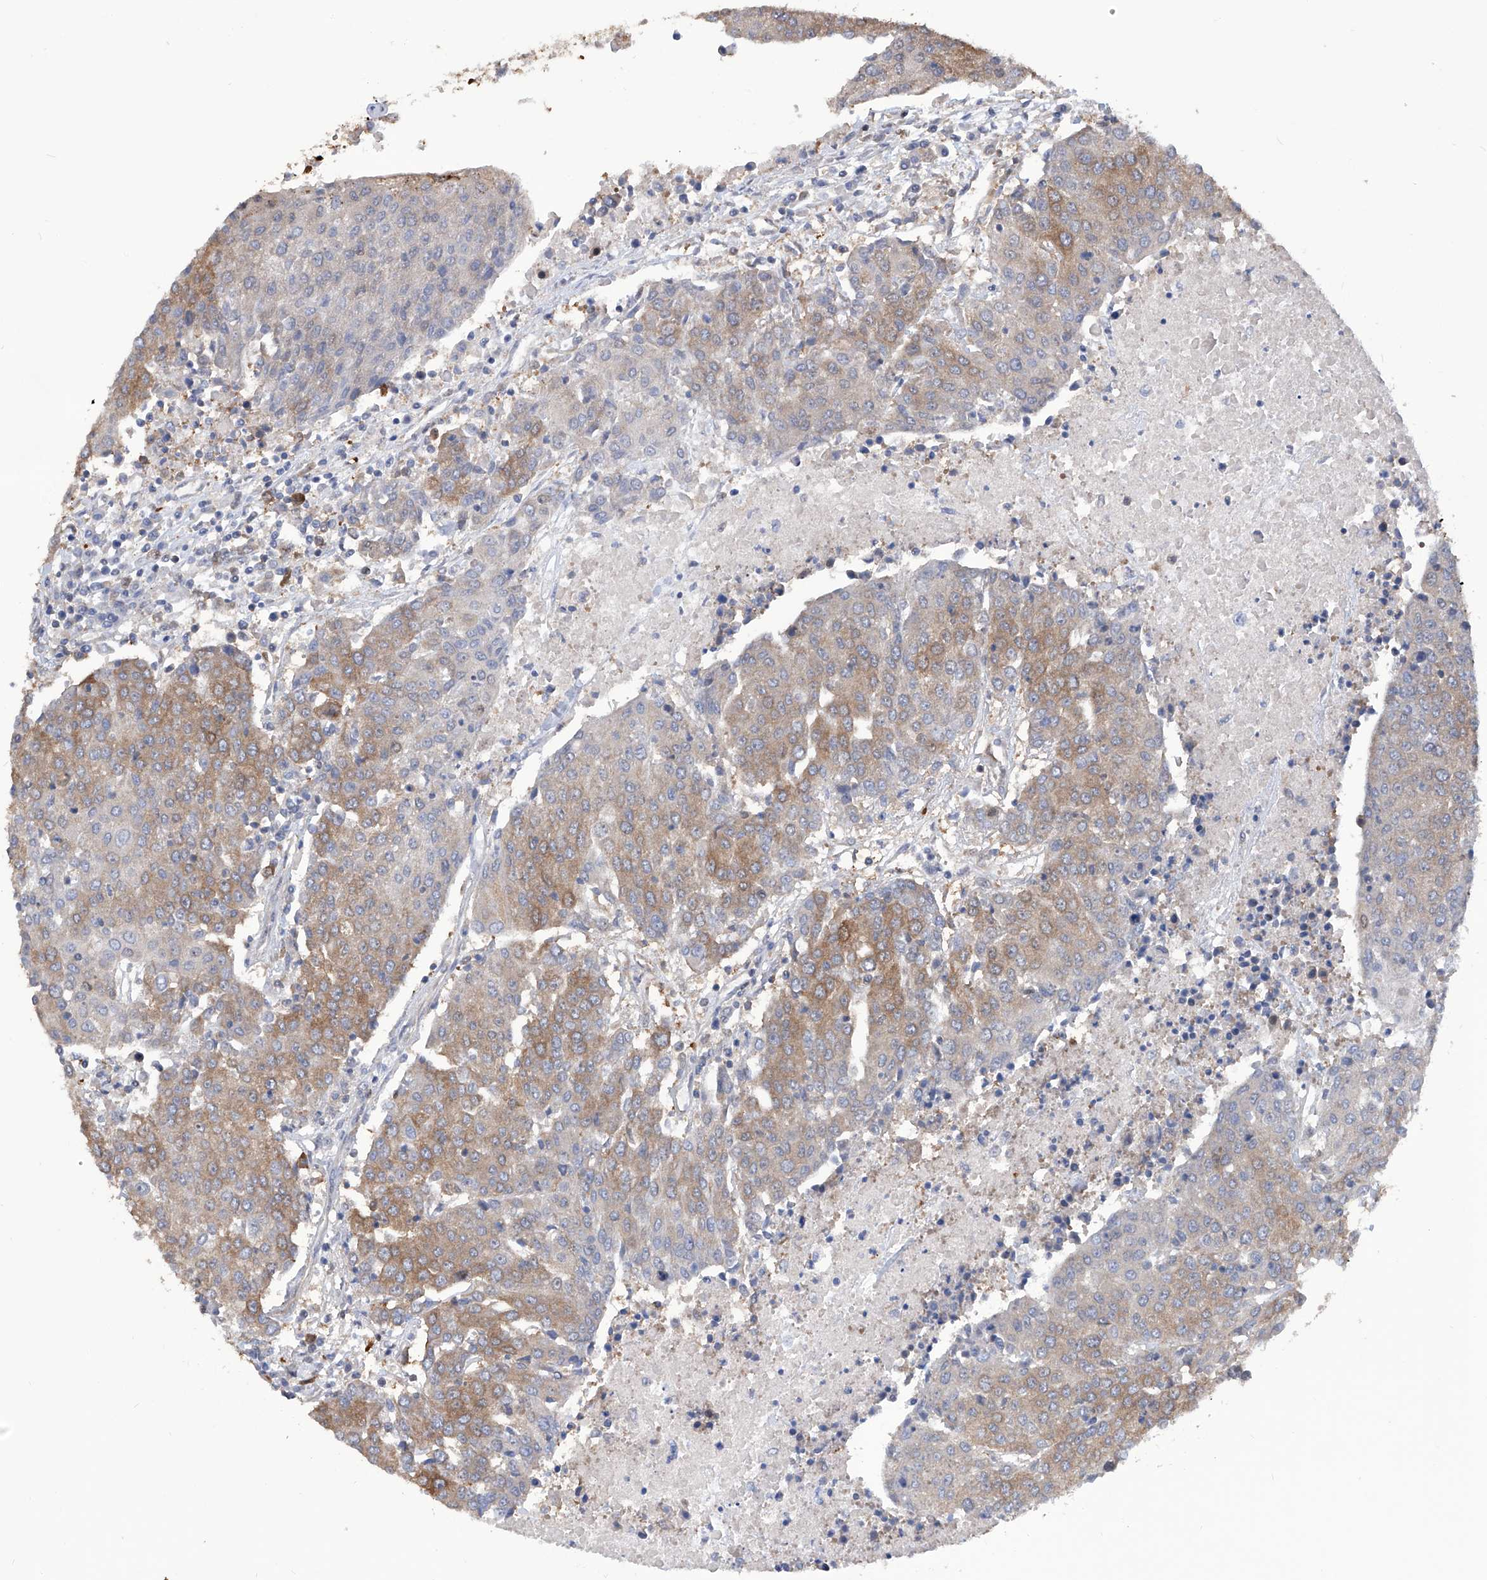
{"staining": {"intensity": "moderate", "quantity": ">75%", "location": "cytoplasmic/membranous"}, "tissue": "urothelial cancer", "cell_type": "Tumor cells", "image_type": "cancer", "snomed": [{"axis": "morphology", "description": "Urothelial carcinoma, High grade"}, {"axis": "topography", "description": "Urinary bladder"}], "caption": "Tumor cells reveal medium levels of moderate cytoplasmic/membranous expression in about >75% of cells in high-grade urothelial carcinoma. The staining was performed using DAB (3,3'-diaminobenzidine) to visualize the protein expression in brown, while the nuclei were stained in blue with hematoxylin (Magnification: 20x).", "gene": "NUDT17", "patient": {"sex": "female", "age": 85}}